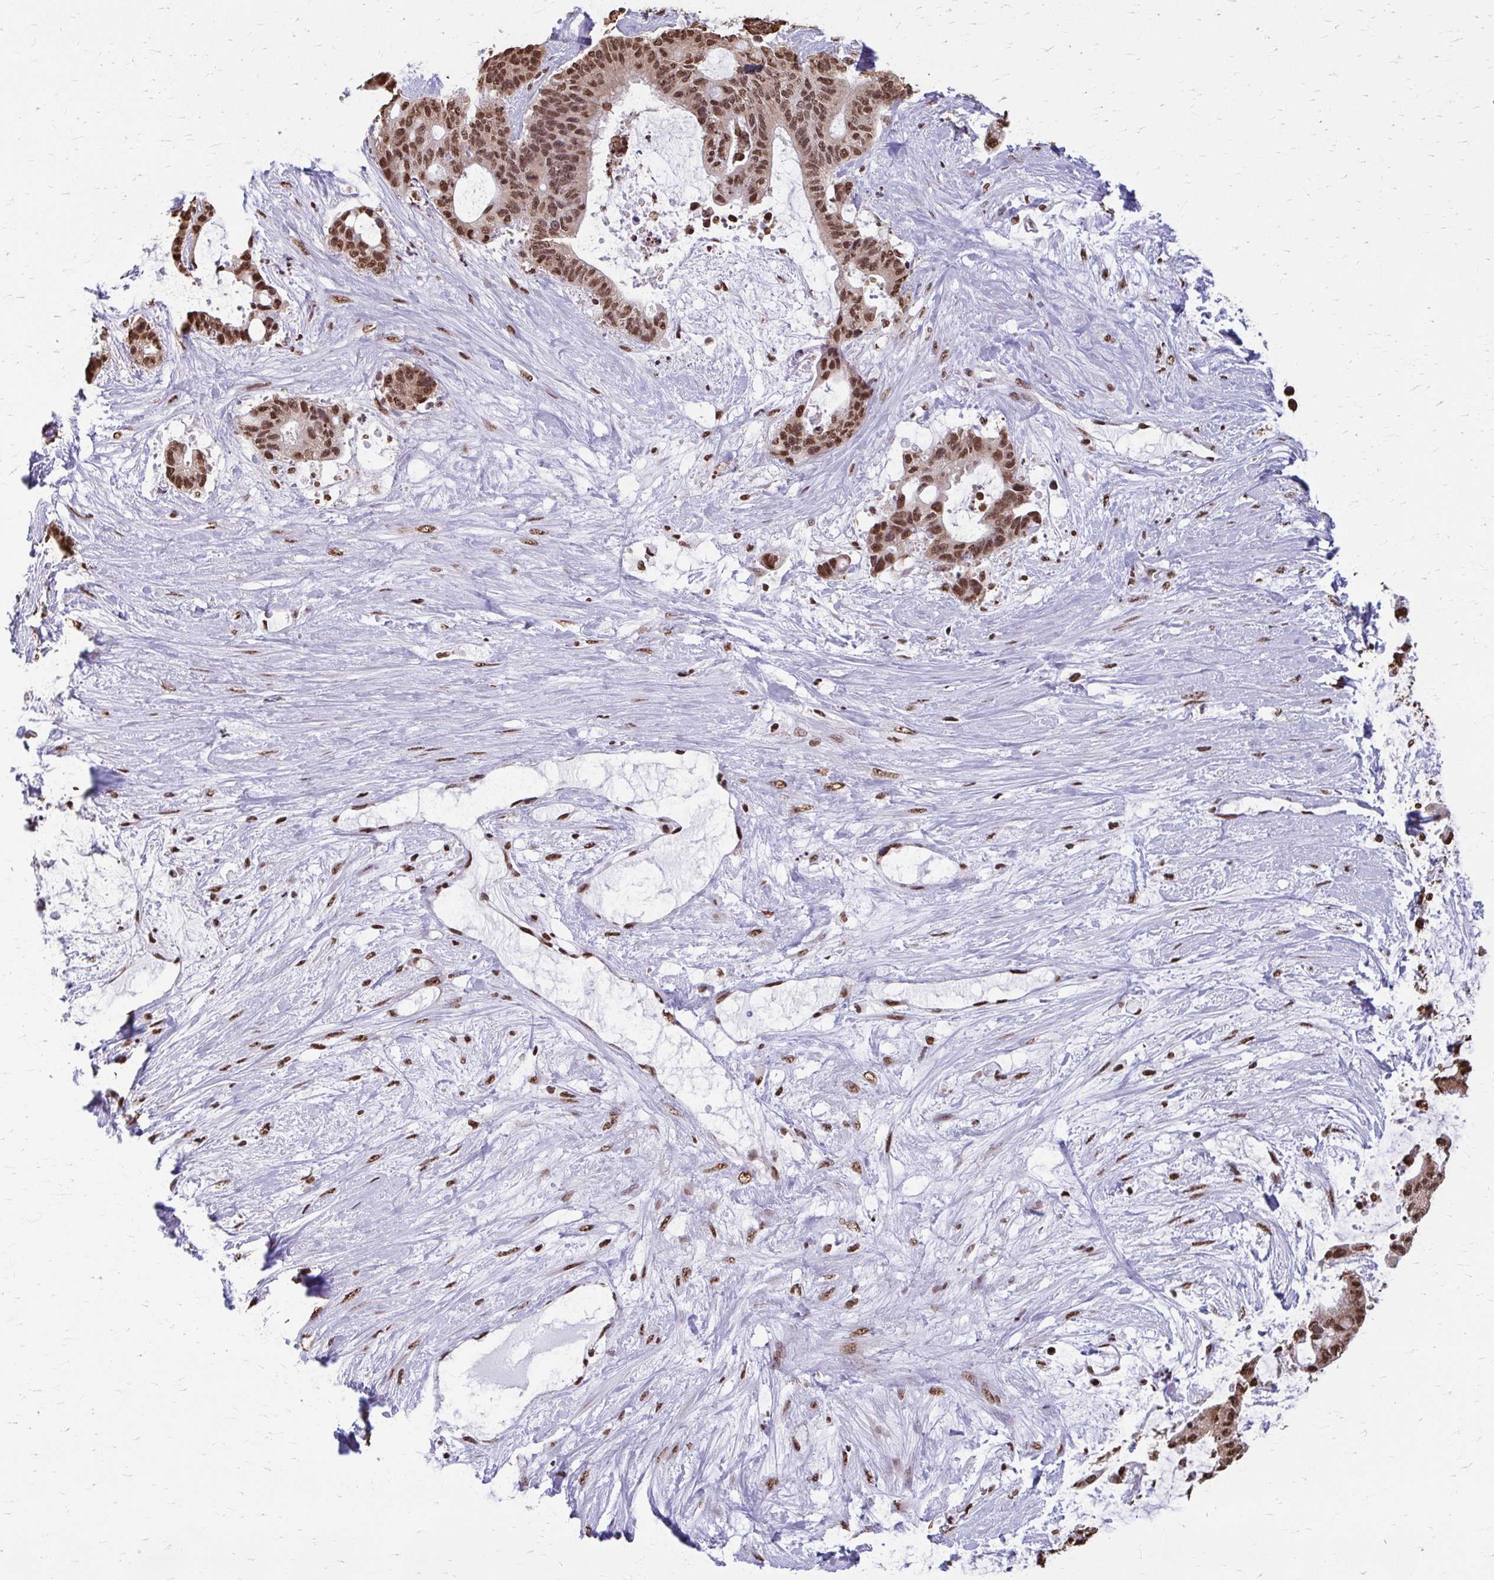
{"staining": {"intensity": "moderate", "quantity": ">75%", "location": "nuclear"}, "tissue": "liver cancer", "cell_type": "Tumor cells", "image_type": "cancer", "snomed": [{"axis": "morphology", "description": "Normal tissue, NOS"}, {"axis": "morphology", "description": "Cholangiocarcinoma"}, {"axis": "topography", "description": "Liver"}, {"axis": "topography", "description": "Peripheral nerve tissue"}], "caption": "A brown stain highlights moderate nuclear staining of a protein in human liver cholangiocarcinoma tumor cells. The protein is stained brown, and the nuclei are stained in blue (DAB (3,3'-diaminobenzidine) IHC with brightfield microscopy, high magnification).", "gene": "SNRPA", "patient": {"sex": "female", "age": 73}}